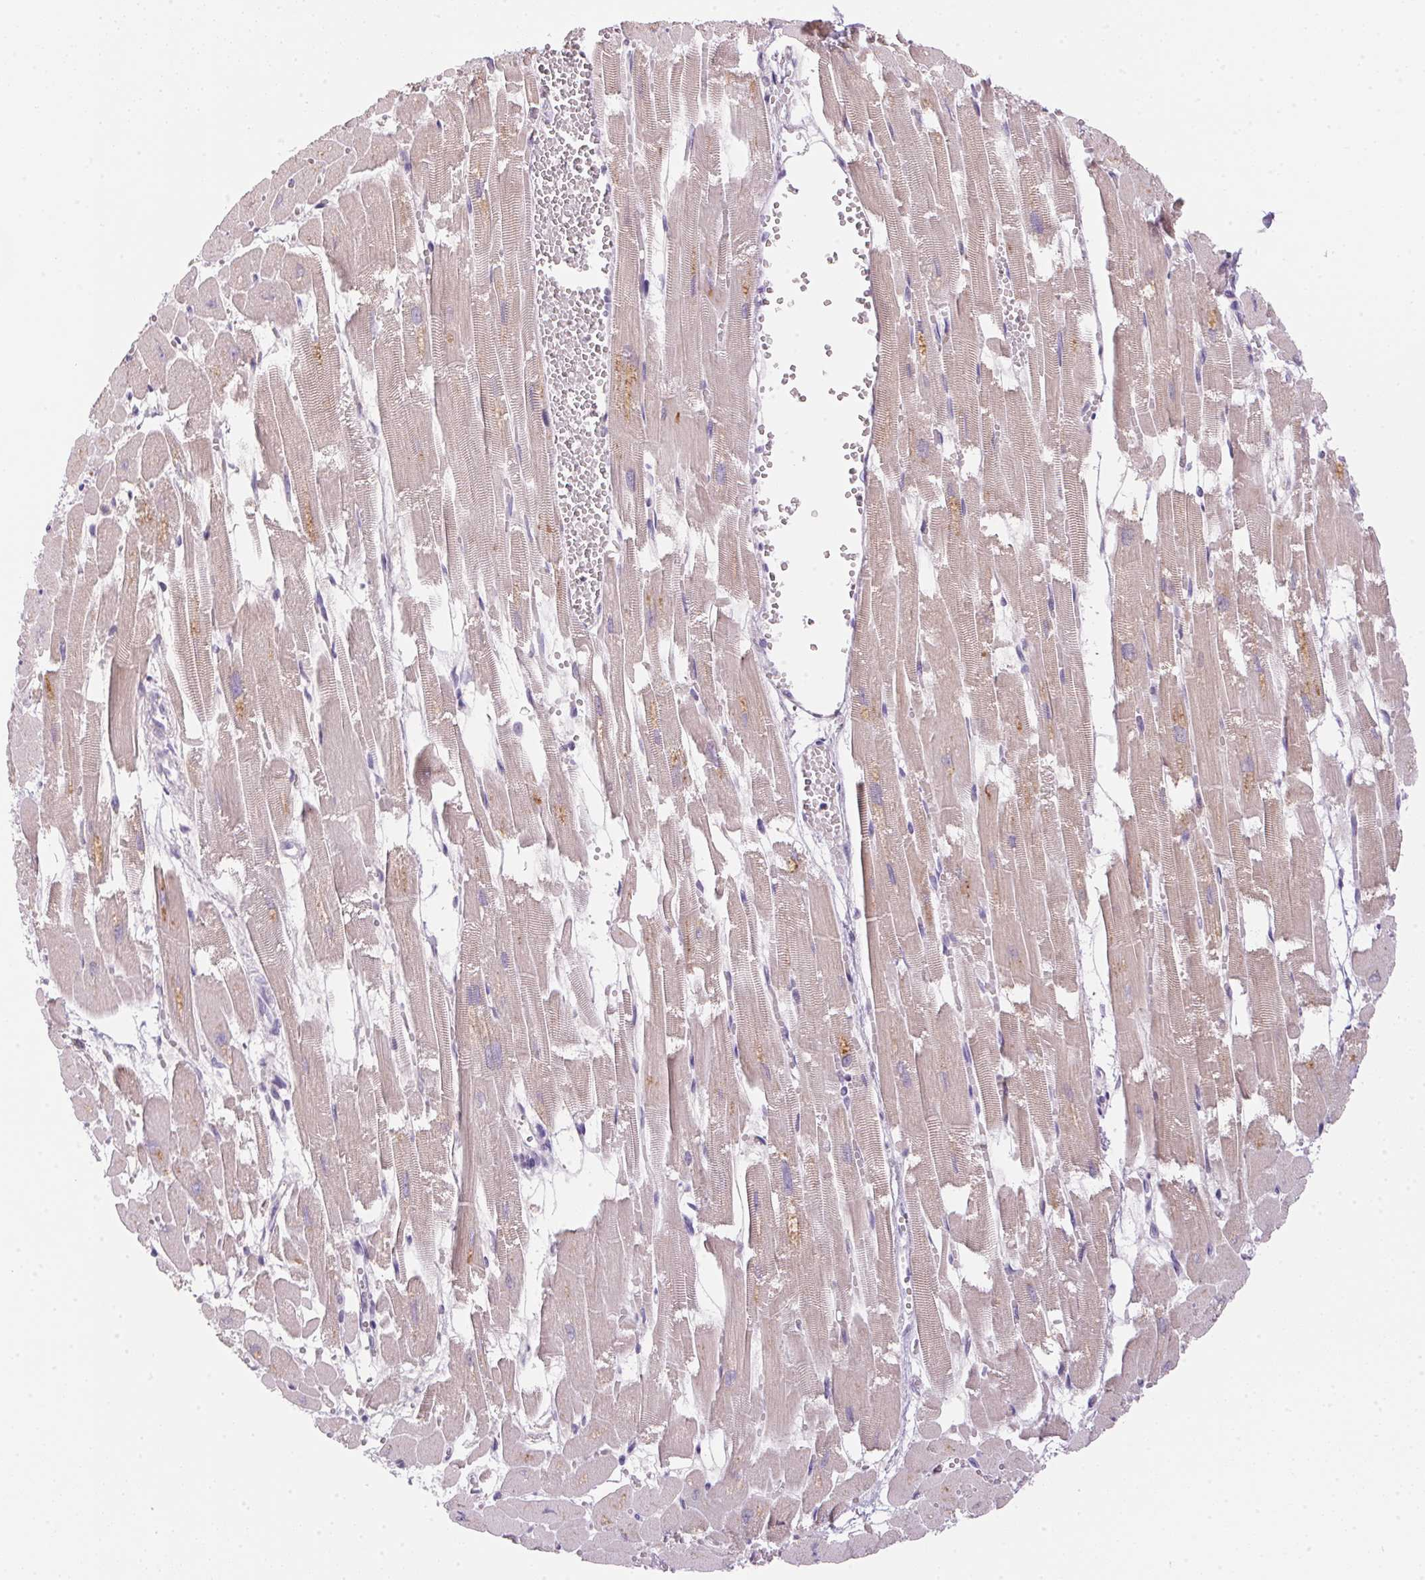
{"staining": {"intensity": "strong", "quantity": "<25%", "location": "cytoplasmic/membranous"}, "tissue": "heart muscle", "cell_type": "Cardiomyocytes", "image_type": "normal", "snomed": [{"axis": "morphology", "description": "Normal tissue, NOS"}, {"axis": "topography", "description": "Heart"}], "caption": "Immunohistochemistry of benign human heart muscle demonstrates medium levels of strong cytoplasmic/membranous expression in about <25% of cardiomyocytes. (Brightfield microscopy of DAB IHC at high magnification).", "gene": "ECPAS", "patient": {"sex": "female", "age": 52}}